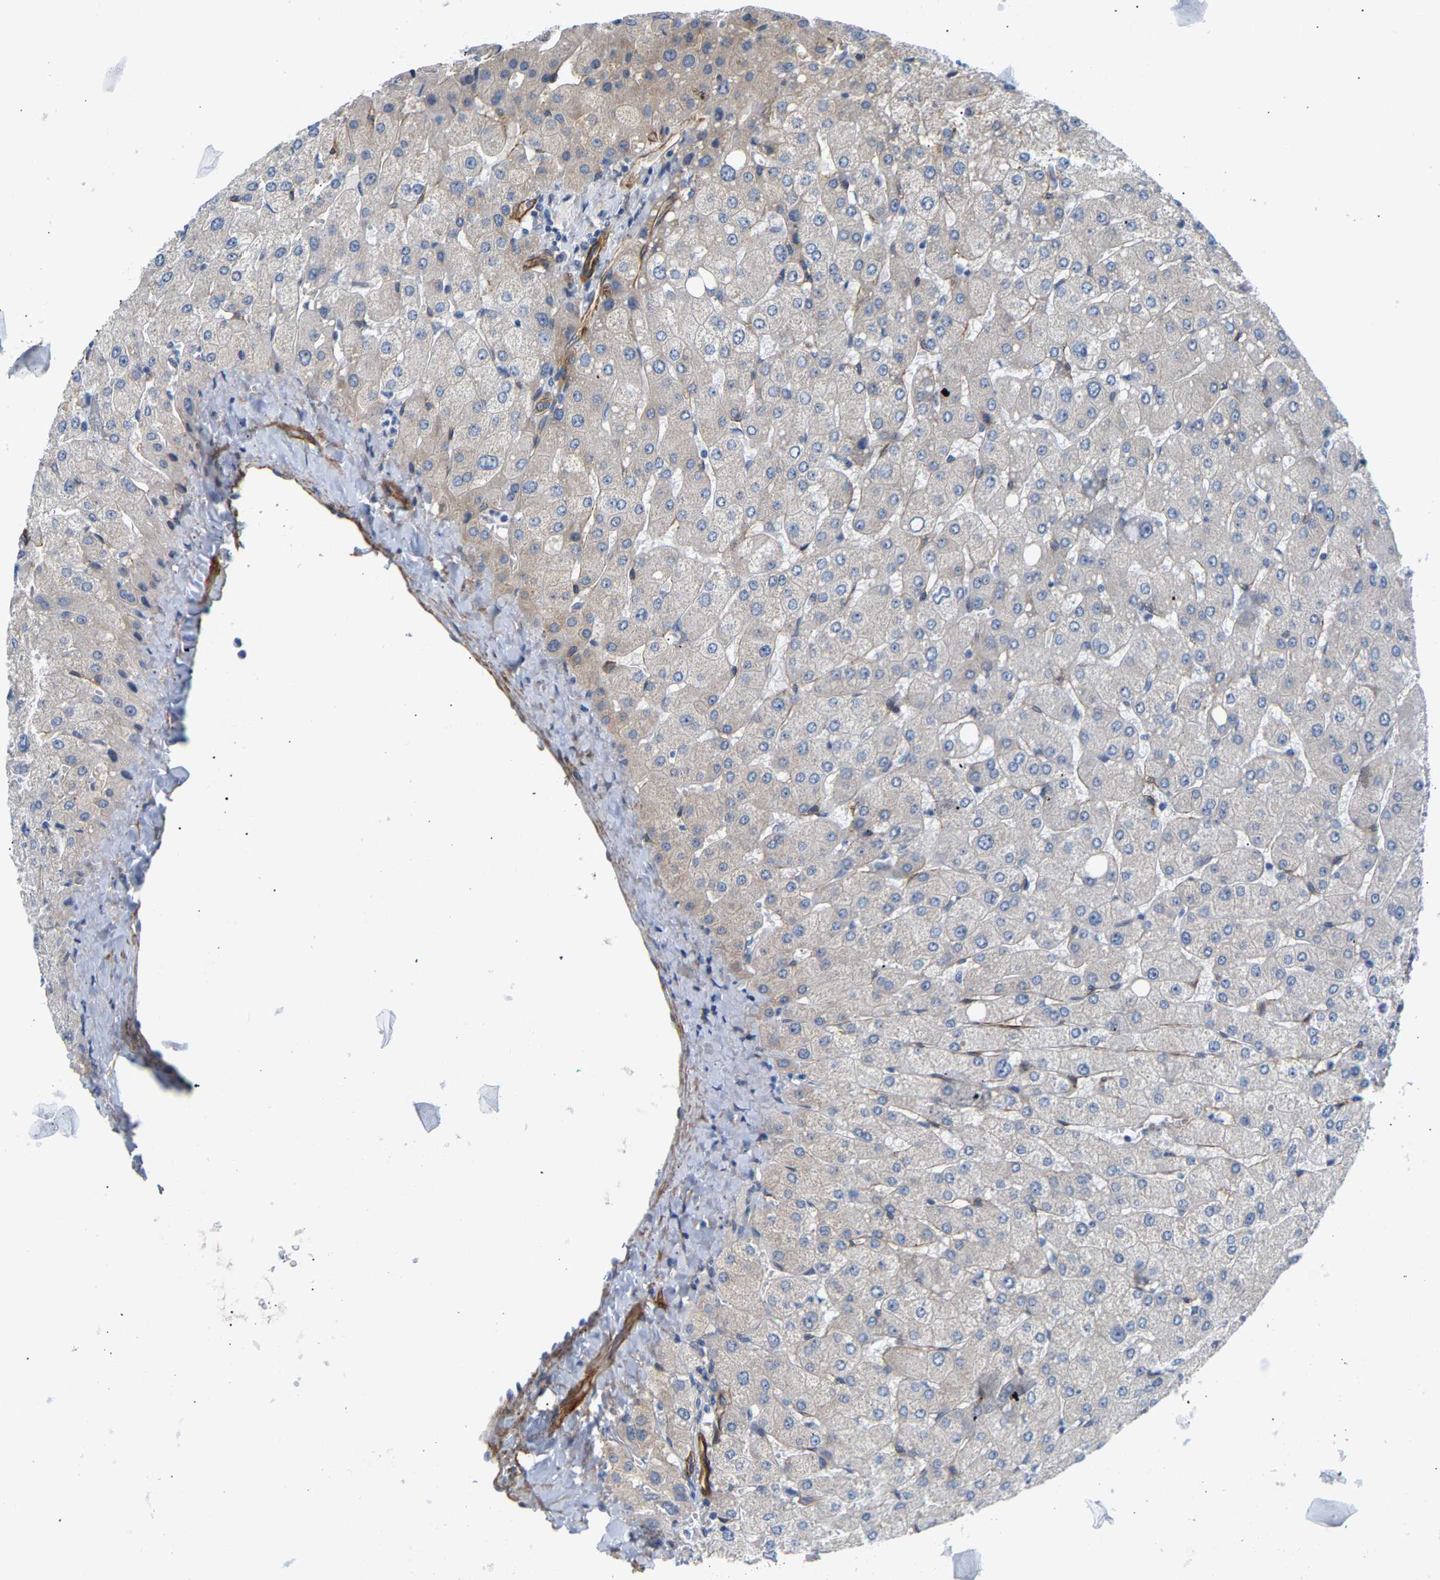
{"staining": {"intensity": "weak", "quantity": "<25%", "location": "cytoplasmic/membranous"}, "tissue": "liver", "cell_type": "Cholangiocytes", "image_type": "normal", "snomed": [{"axis": "morphology", "description": "Normal tissue, NOS"}, {"axis": "topography", "description": "Liver"}], "caption": "Immunohistochemical staining of benign liver shows no significant staining in cholangiocytes.", "gene": "PAWR", "patient": {"sex": "male", "age": 55}}